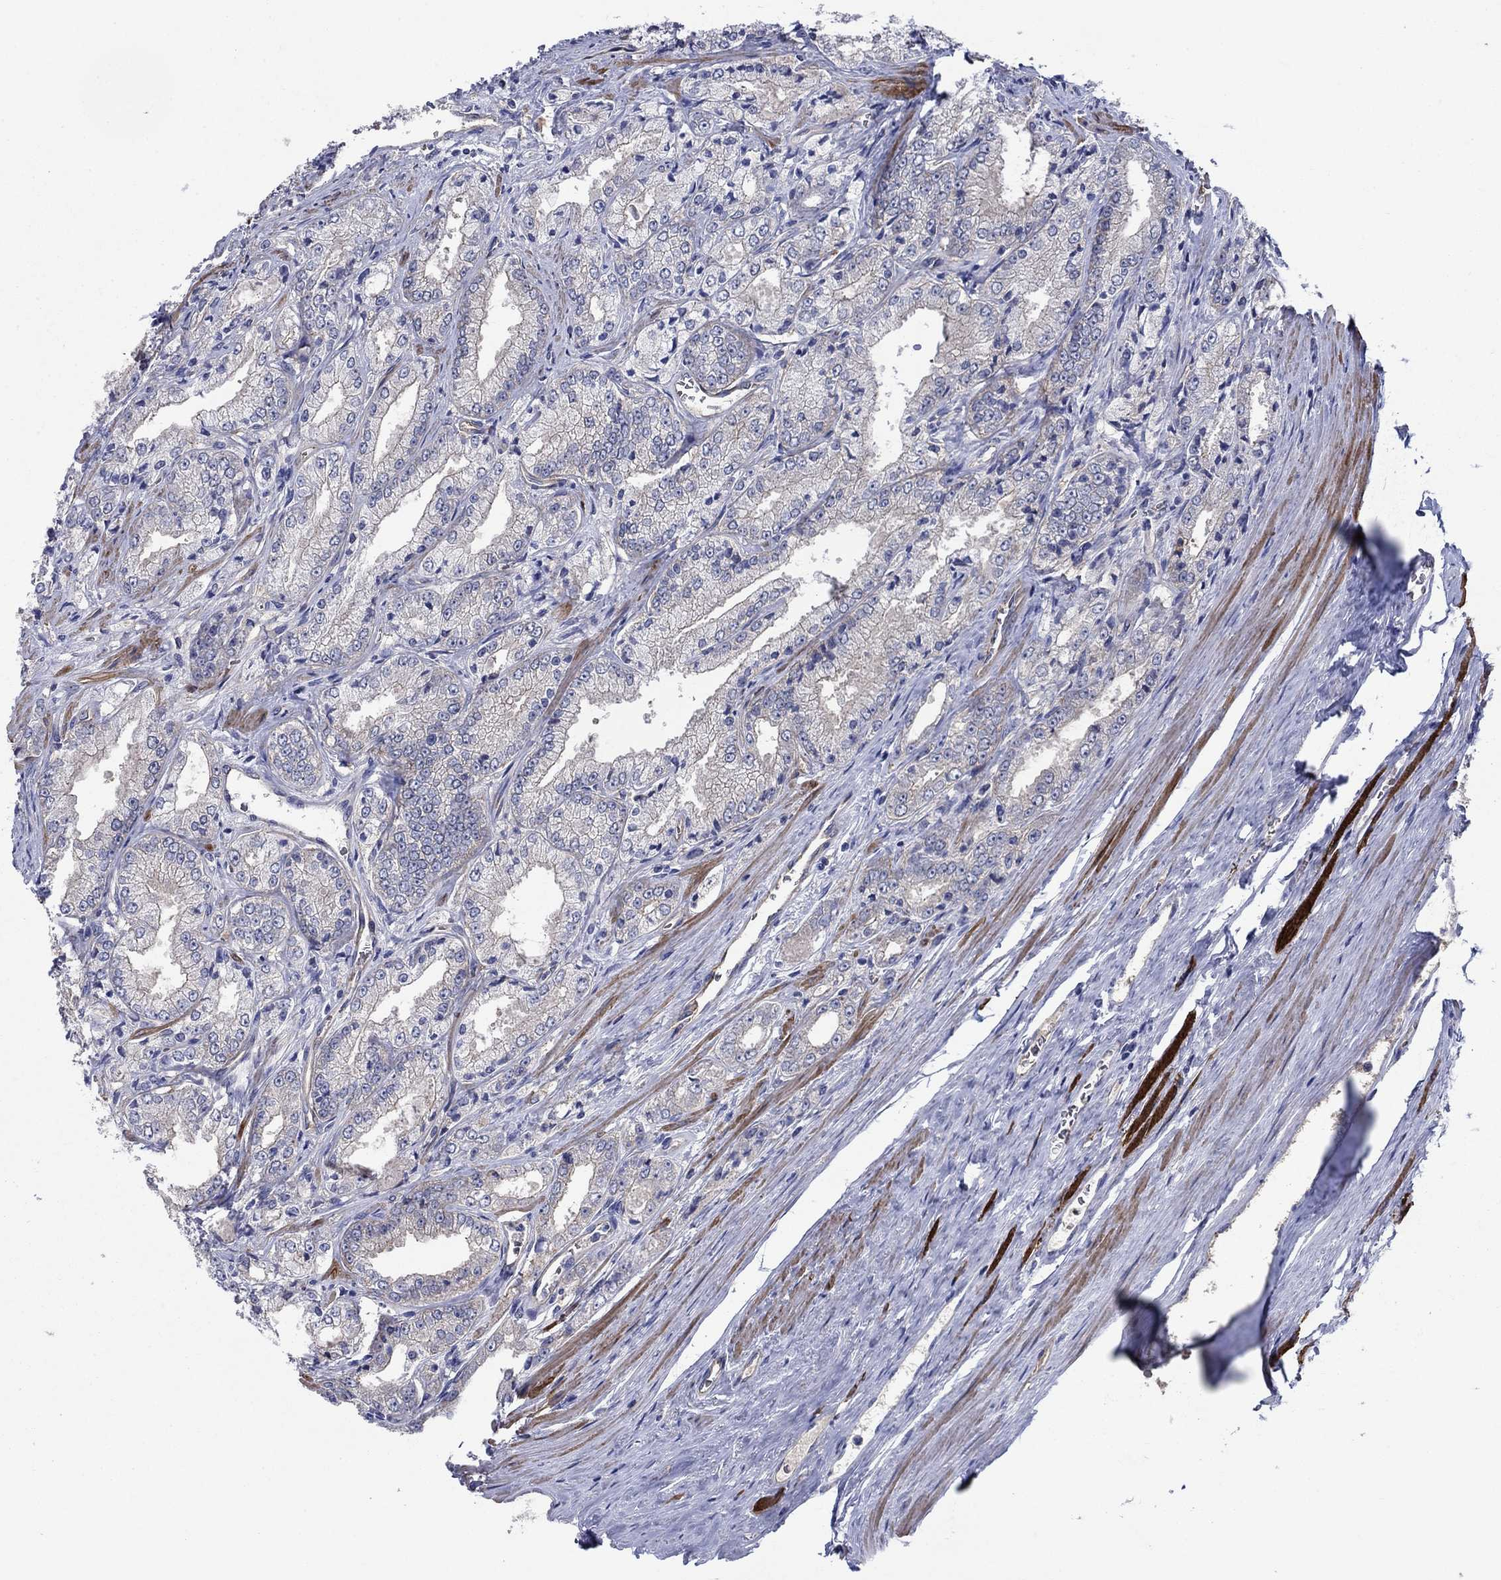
{"staining": {"intensity": "negative", "quantity": "none", "location": "none"}, "tissue": "prostate cancer", "cell_type": "Tumor cells", "image_type": "cancer", "snomed": [{"axis": "morphology", "description": "Adenocarcinoma, NOS"}, {"axis": "morphology", "description": "Adenocarcinoma, High grade"}, {"axis": "topography", "description": "Prostate"}], "caption": "Immunohistochemistry (IHC) image of neoplastic tissue: human prostate cancer stained with DAB (3,3'-diaminobenzidine) reveals no significant protein positivity in tumor cells. (DAB IHC, high magnification).", "gene": "FLNC", "patient": {"sex": "male", "age": 70}}